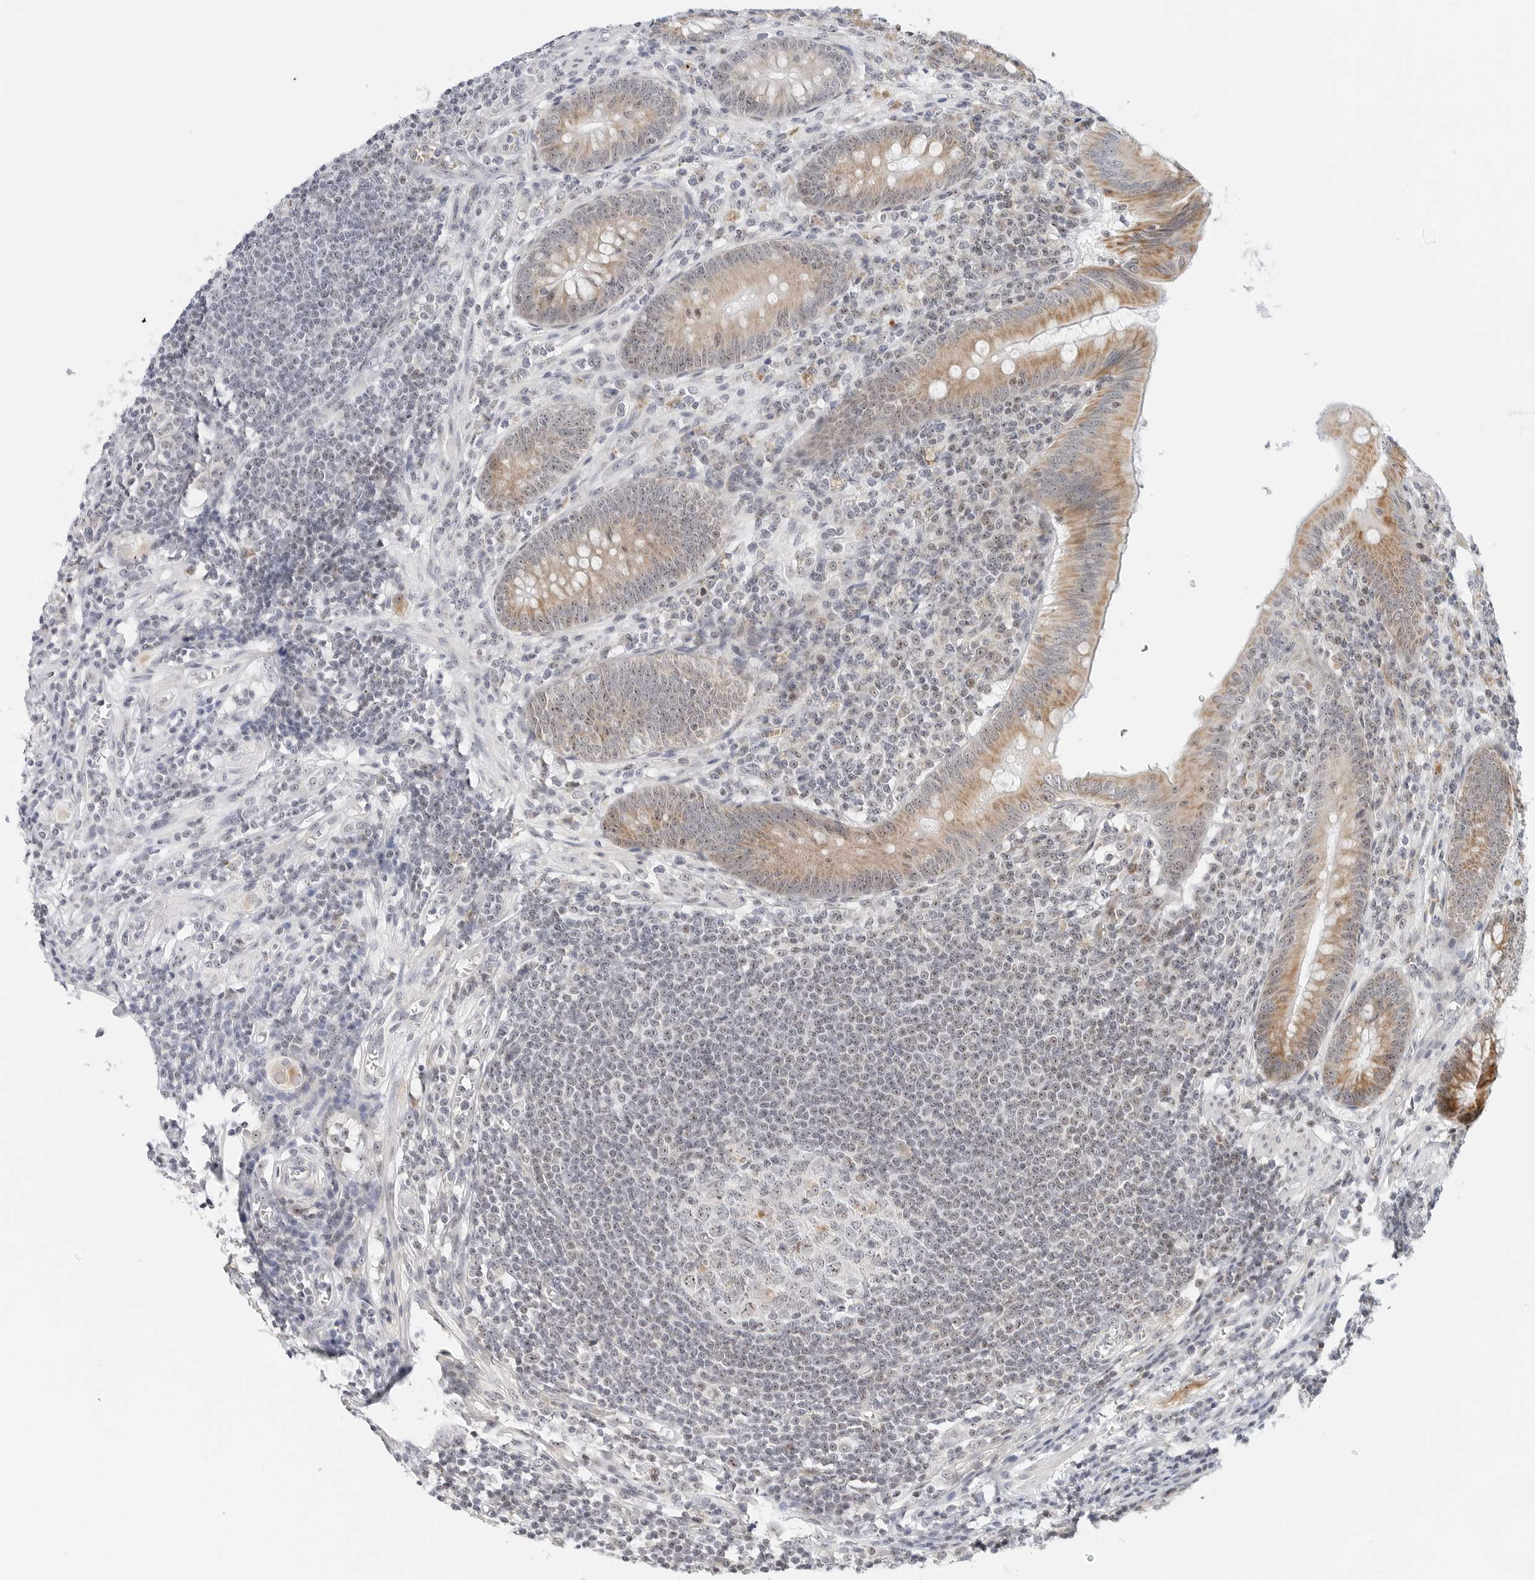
{"staining": {"intensity": "moderate", "quantity": "<25%", "location": "cytoplasmic/membranous,nuclear"}, "tissue": "appendix", "cell_type": "Glandular cells", "image_type": "normal", "snomed": [{"axis": "morphology", "description": "Normal tissue, NOS"}, {"axis": "morphology", "description": "Inflammation, NOS"}, {"axis": "topography", "description": "Appendix"}], "caption": "Immunohistochemical staining of normal appendix demonstrates low levels of moderate cytoplasmic/membranous,nuclear positivity in about <25% of glandular cells. (IHC, brightfield microscopy, high magnification).", "gene": "RIMKLA", "patient": {"sex": "male", "age": 46}}